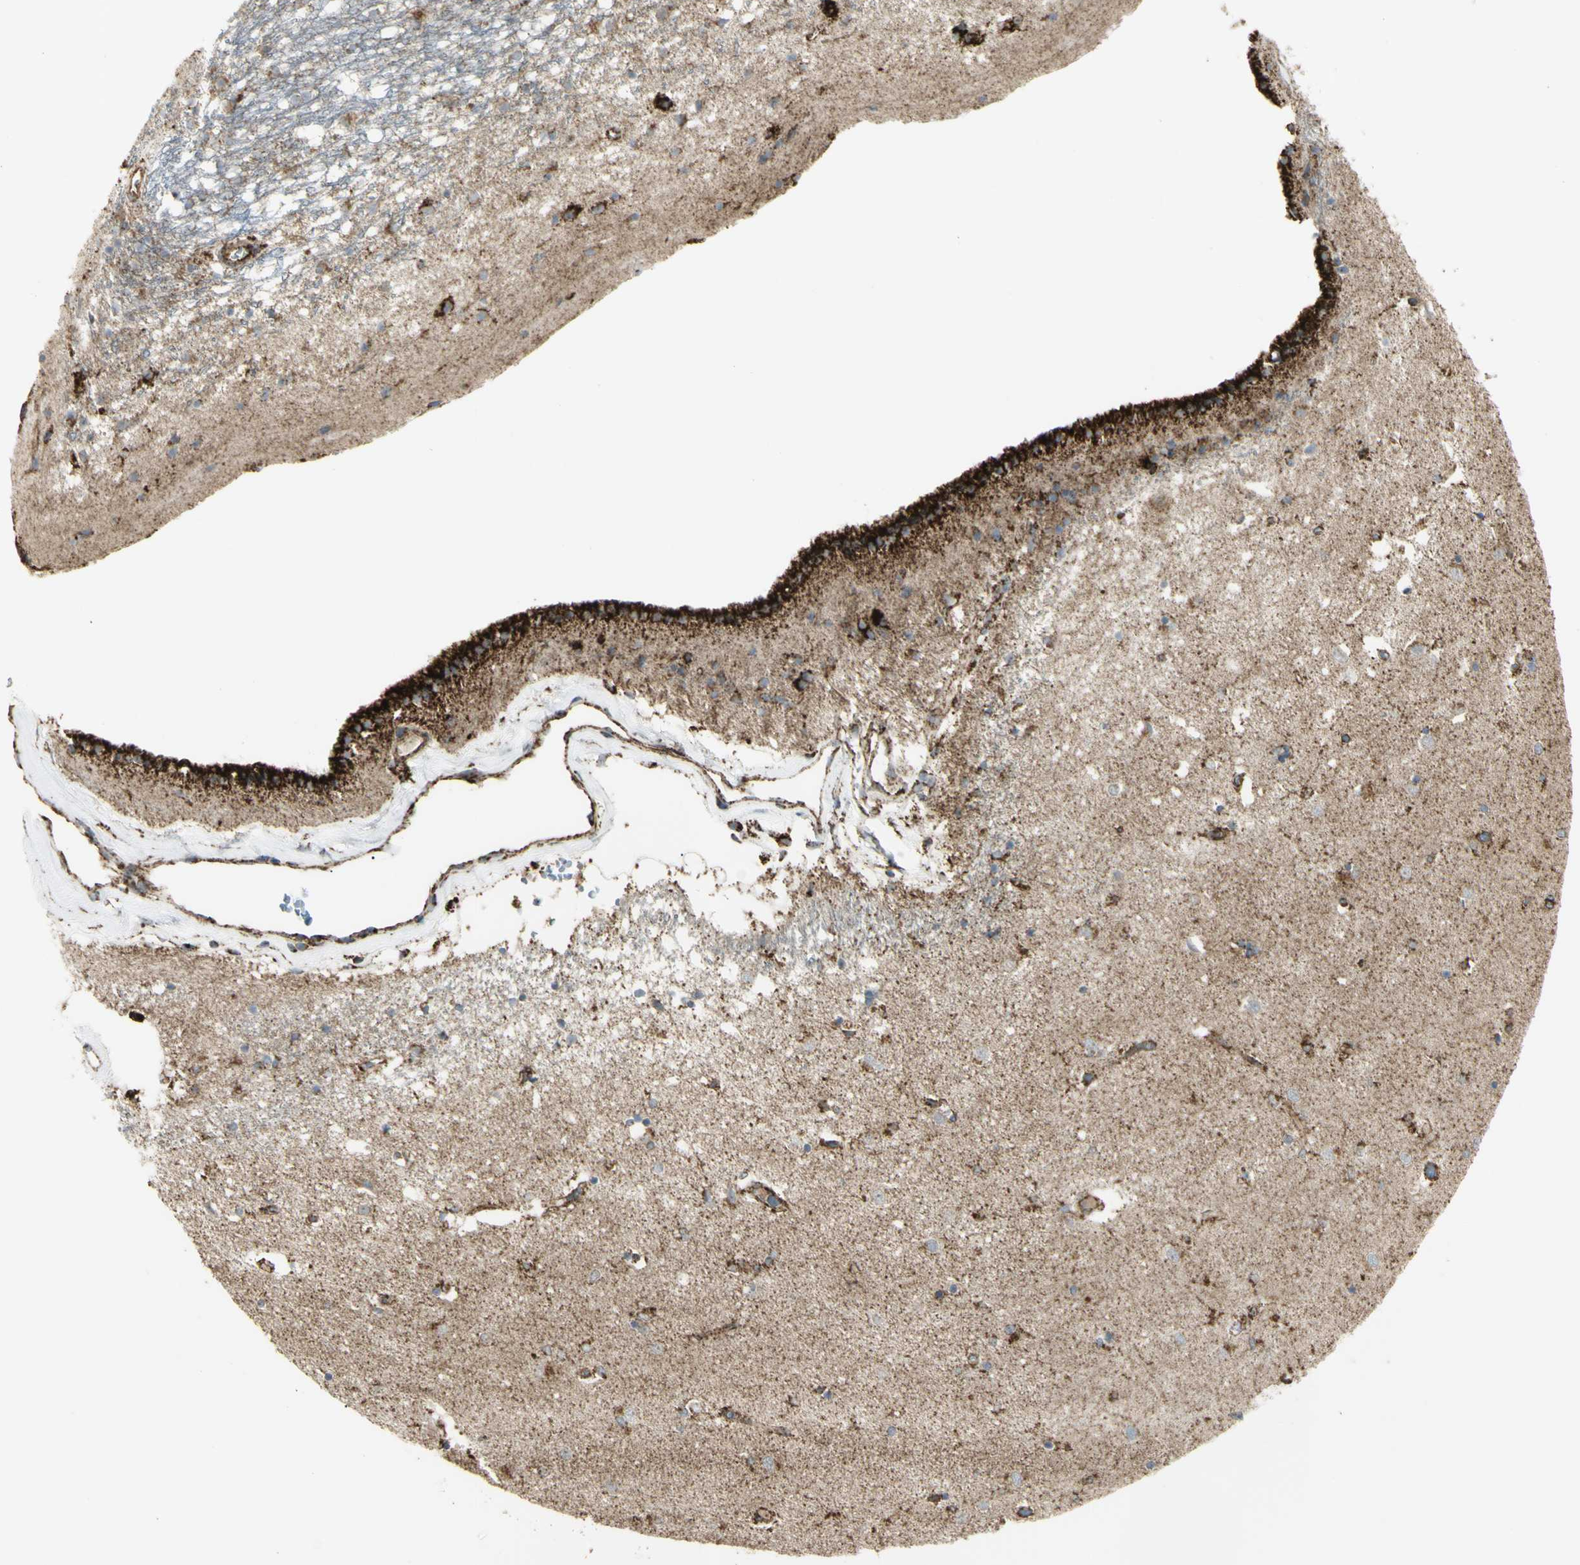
{"staining": {"intensity": "moderate", "quantity": "25%-75%", "location": "cytoplasmic/membranous"}, "tissue": "caudate", "cell_type": "Glial cells", "image_type": "normal", "snomed": [{"axis": "morphology", "description": "Normal tissue, NOS"}, {"axis": "topography", "description": "Lateral ventricle wall"}], "caption": "Brown immunohistochemical staining in unremarkable human caudate demonstrates moderate cytoplasmic/membranous positivity in about 25%-75% of glial cells.", "gene": "CYB5R1", "patient": {"sex": "female", "age": 54}}